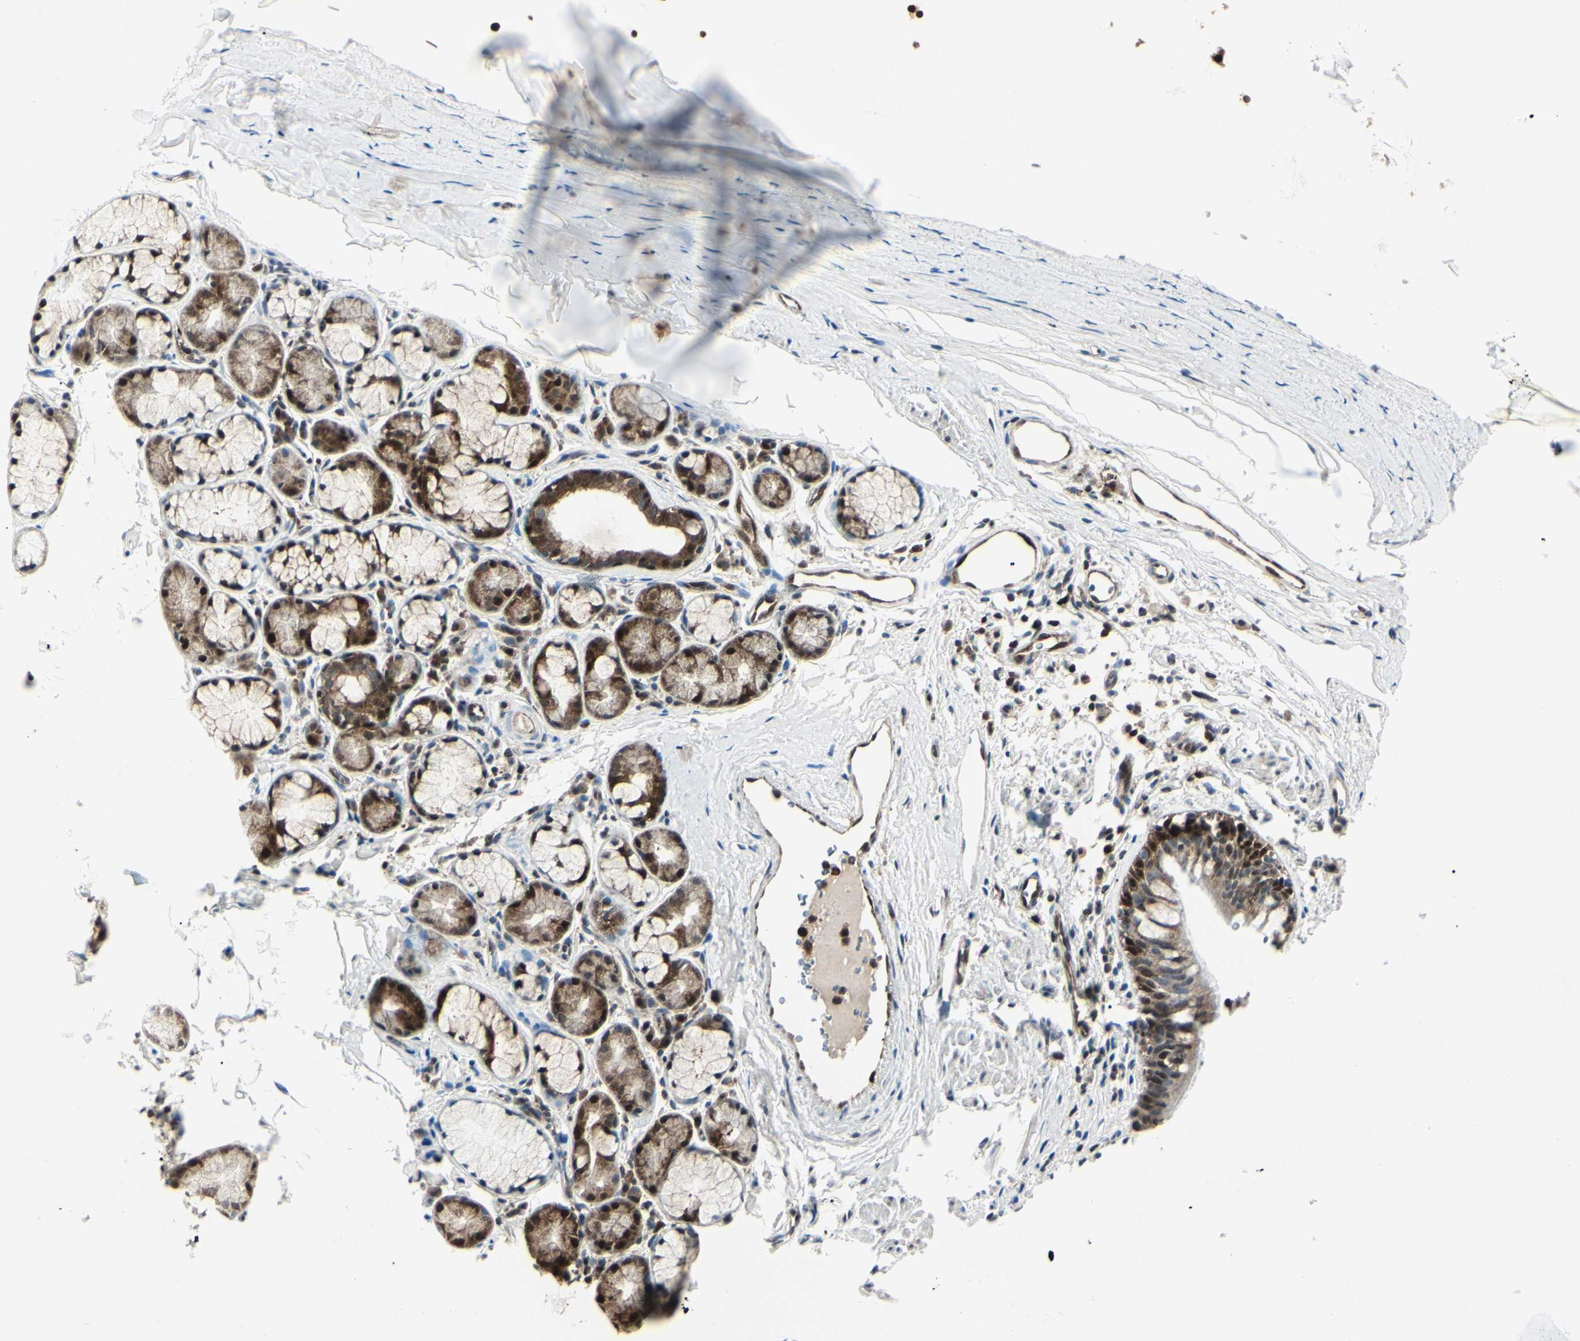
{"staining": {"intensity": "moderate", "quantity": ">75%", "location": "cytoplasmic/membranous,nuclear"}, "tissue": "bronchus", "cell_type": "Respiratory epithelial cells", "image_type": "normal", "snomed": [{"axis": "morphology", "description": "Normal tissue, NOS"}, {"axis": "morphology", "description": "Malignant melanoma, Metastatic site"}, {"axis": "topography", "description": "Bronchus"}, {"axis": "topography", "description": "Lung"}], "caption": "This is an image of immunohistochemistry staining of normal bronchus, which shows moderate positivity in the cytoplasmic/membranous,nuclear of respiratory epithelial cells.", "gene": "PGK1", "patient": {"sex": "male", "age": 64}}